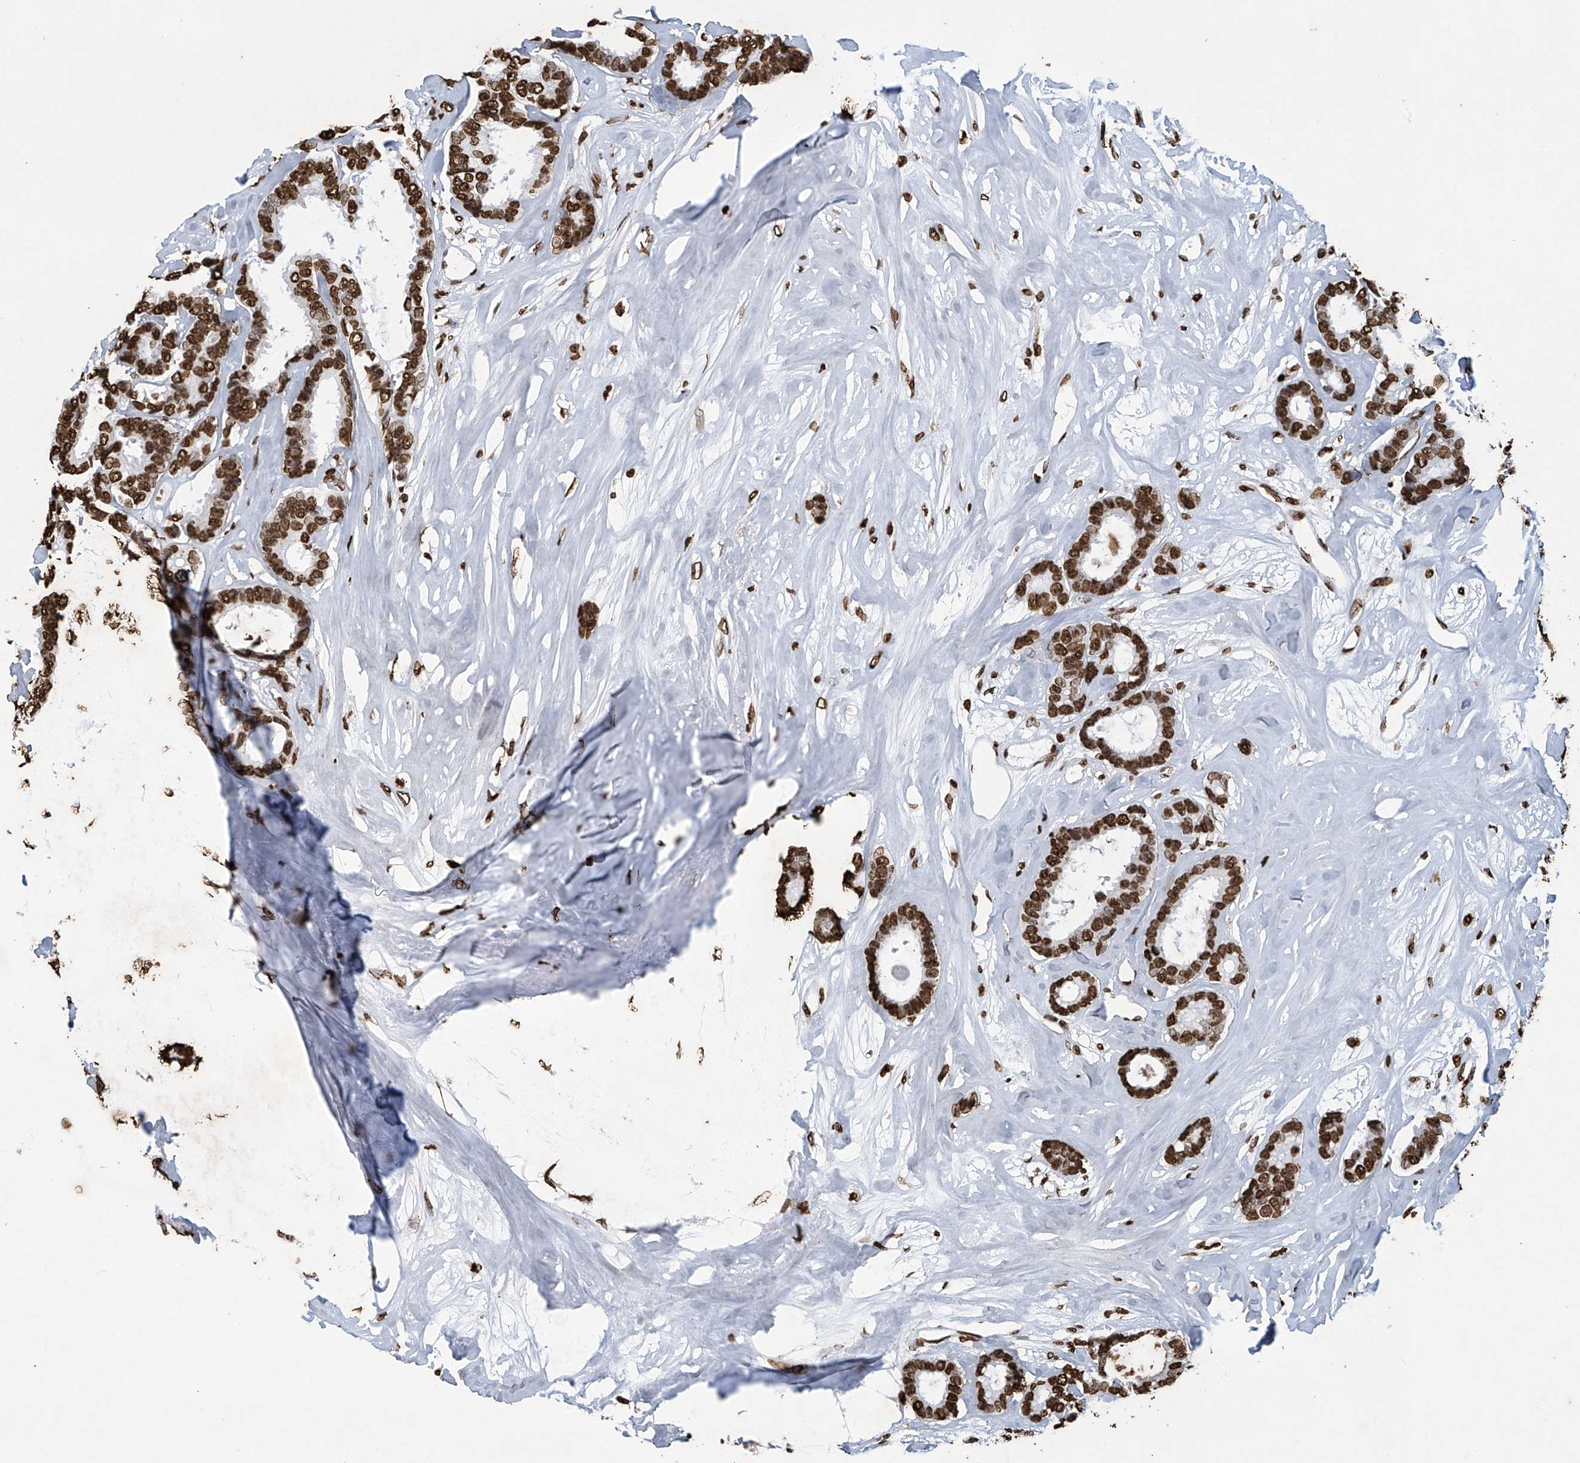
{"staining": {"intensity": "strong", "quantity": ">75%", "location": "nuclear"}, "tissue": "breast cancer", "cell_type": "Tumor cells", "image_type": "cancer", "snomed": [{"axis": "morphology", "description": "Duct carcinoma"}, {"axis": "topography", "description": "Breast"}], "caption": "There is high levels of strong nuclear staining in tumor cells of breast invasive ductal carcinoma, as demonstrated by immunohistochemical staining (brown color).", "gene": "H3-3A", "patient": {"sex": "female", "age": 87}}